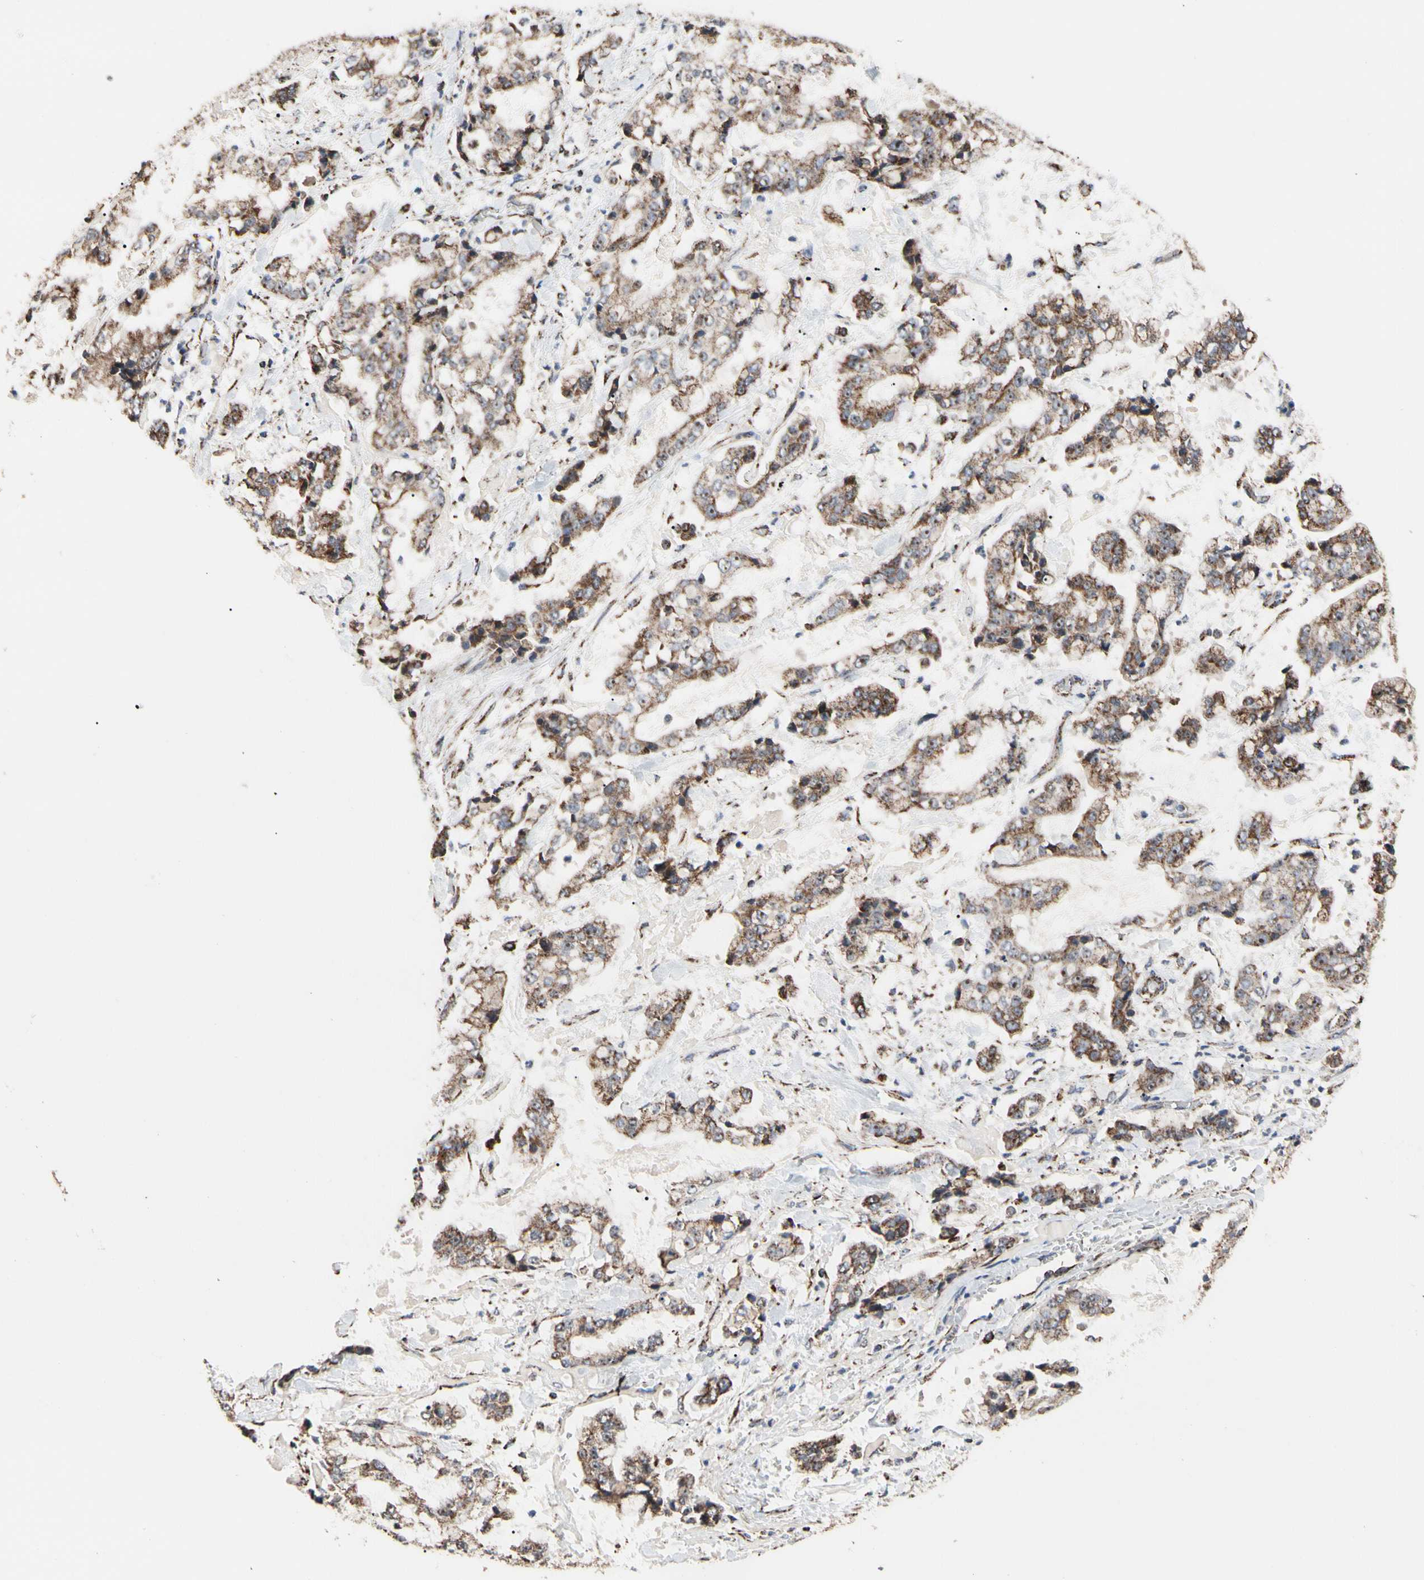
{"staining": {"intensity": "moderate", "quantity": ">75%", "location": "cytoplasmic/membranous"}, "tissue": "stomach cancer", "cell_type": "Tumor cells", "image_type": "cancer", "snomed": [{"axis": "morphology", "description": "Normal tissue, NOS"}, {"axis": "morphology", "description": "Adenocarcinoma, NOS"}, {"axis": "topography", "description": "Stomach, upper"}, {"axis": "topography", "description": "Stomach"}], "caption": "There is medium levels of moderate cytoplasmic/membranous staining in tumor cells of stomach adenocarcinoma, as demonstrated by immunohistochemical staining (brown color).", "gene": "FAM110B", "patient": {"sex": "male", "age": 76}}